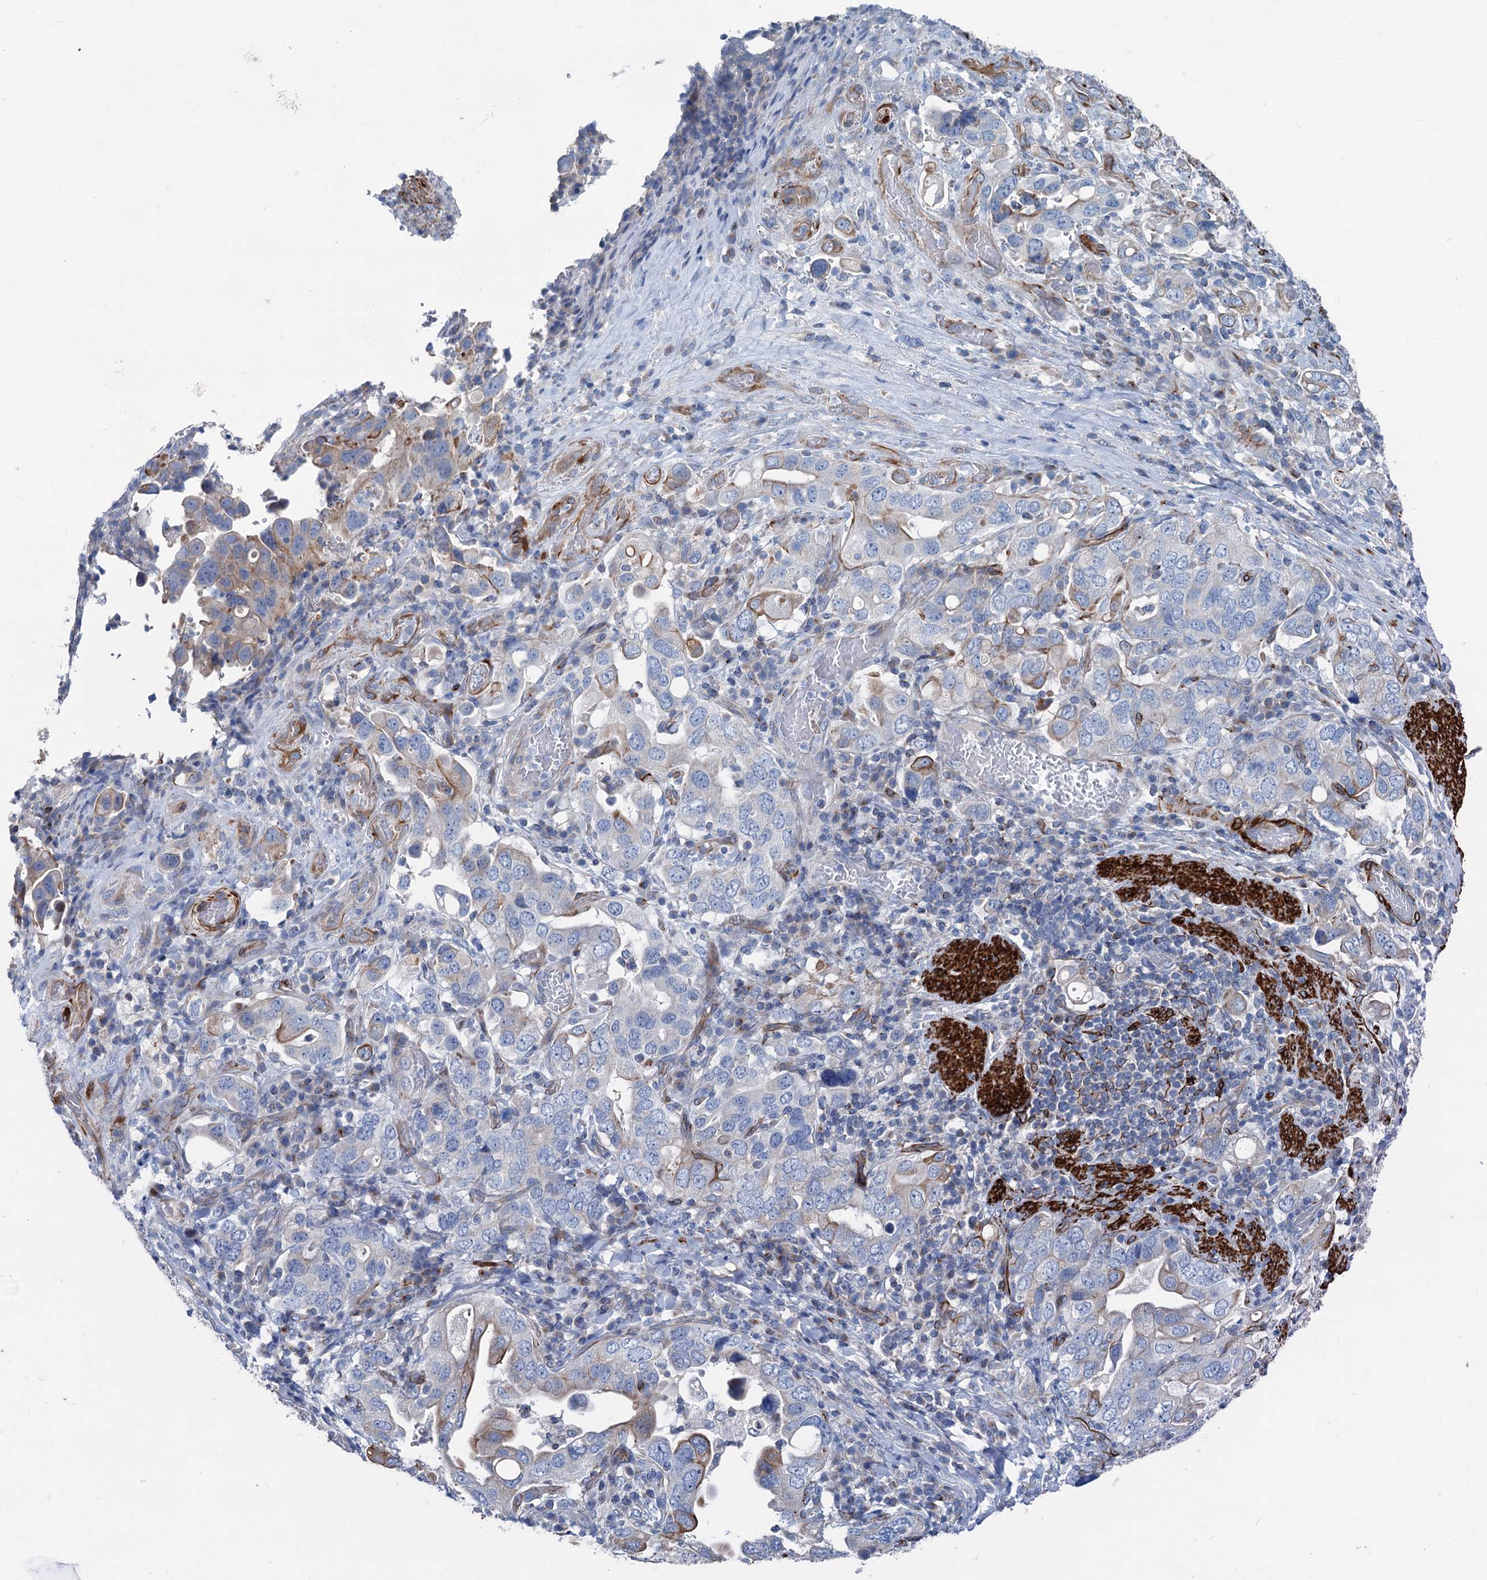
{"staining": {"intensity": "weak", "quantity": "<25%", "location": "cytoplasmic/membranous"}, "tissue": "stomach cancer", "cell_type": "Tumor cells", "image_type": "cancer", "snomed": [{"axis": "morphology", "description": "Adenocarcinoma, NOS"}, {"axis": "topography", "description": "Stomach, upper"}], "caption": "An IHC micrograph of adenocarcinoma (stomach) is shown. There is no staining in tumor cells of adenocarcinoma (stomach). The staining was performed using DAB (3,3'-diaminobenzidine) to visualize the protein expression in brown, while the nuclei were stained in blue with hematoxylin (Magnification: 20x).", "gene": "CALCOCO1", "patient": {"sex": "male", "age": 62}}